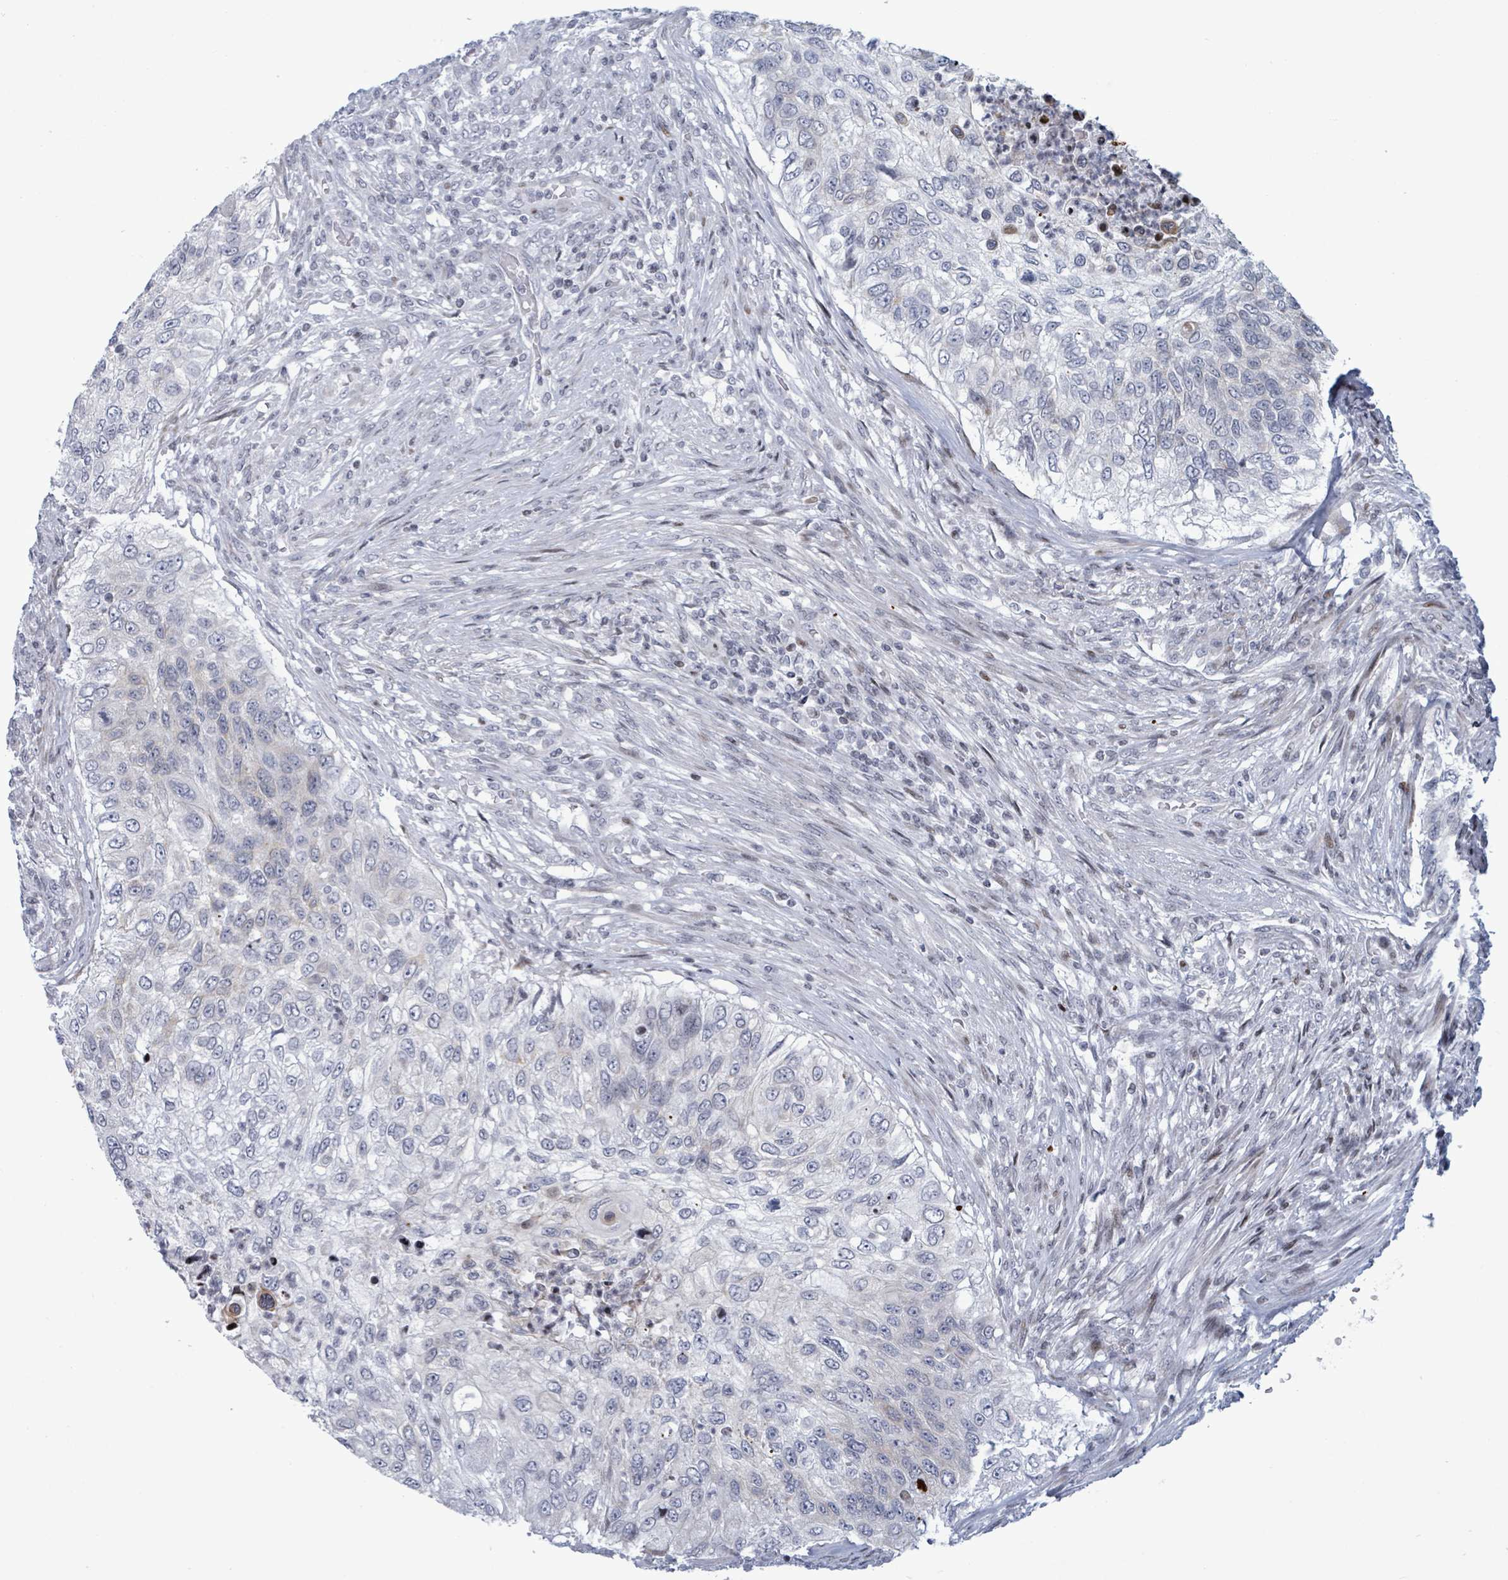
{"staining": {"intensity": "weak", "quantity": "<25%", "location": "cytoplasmic/membranous"}, "tissue": "urothelial cancer", "cell_type": "Tumor cells", "image_type": "cancer", "snomed": [{"axis": "morphology", "description": "Urothelial carcinoma, High grade"}, {"axis": "topography", "description": "Urinary bladder"}], "caption": "The immunohistochemistry (IHC) image has no significant positivity in tumor cells of high-grade urothelial carcinoma tissue. (Stains: DAB (3,3'-diaminobenzidine) immunohistochemistry (IHC) with hematoxylin counter stain, Microscopy: brightfield microscopy at high magnification).", "gene": "FNDC4", "patient": {"sex": "female", "age": 60}}